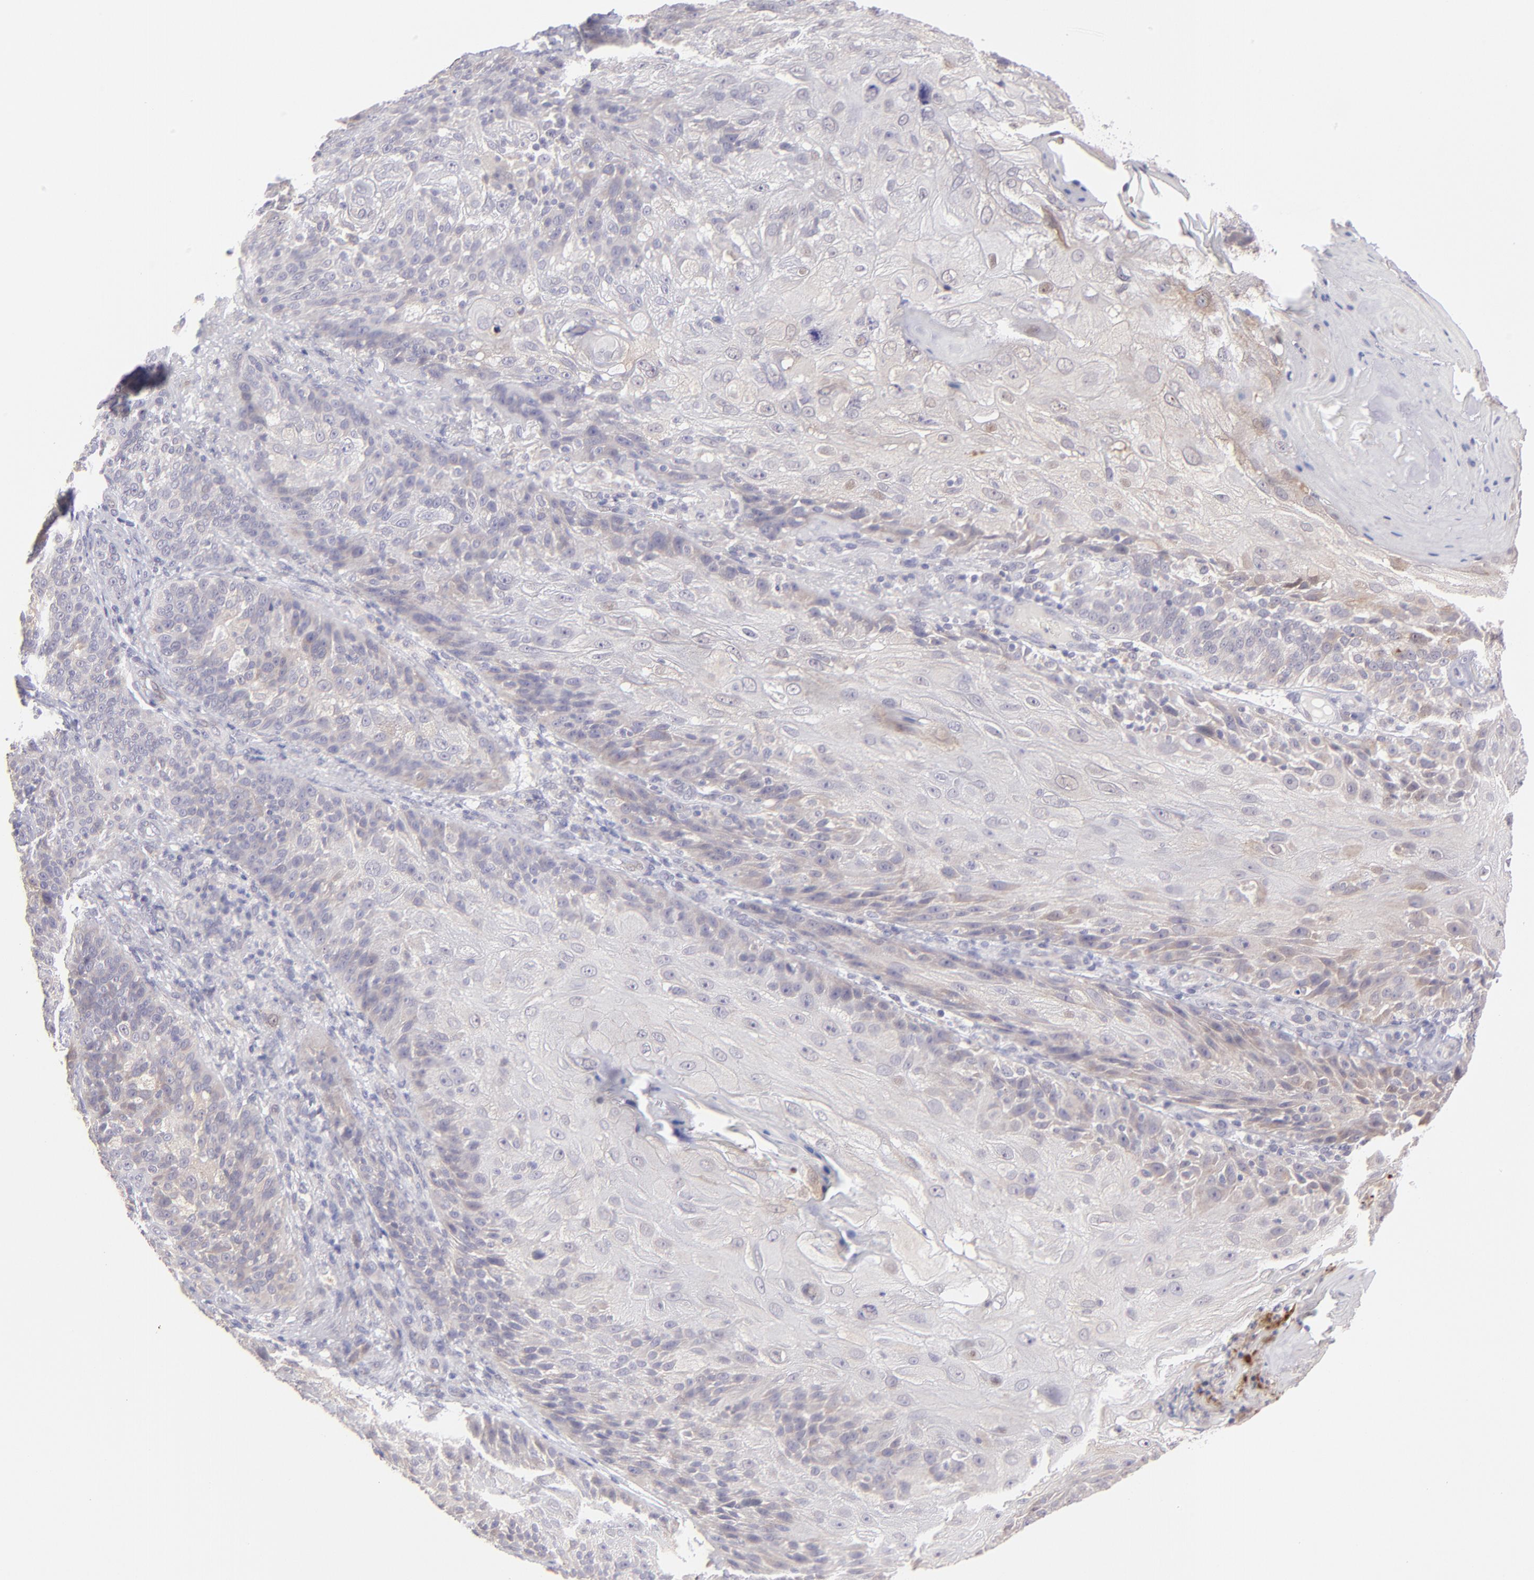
{"staining": {"intensity": "weak", "quantity": "25%-75%", "location": "cytoplasmic/membranous"}, "tissue": "skin cancer", "cell_type": "Tumor cells", "image_type": "cancer", "snomed": [{"axis": "morphology", "description": "Normal tissue, NOS"}, {"axis": "morphology", "description": "Squamous cell carcinoma, NOS"}, {"axis": "topography", "description": "Skin"}], "caption": "Skin cancer (squamous cell carcinoma) tissue exhibits weak cytoplasmic/membranous staining in approximately 25%-75% of tumor cells", "gene": "TRAF3", "patient": {"sex": "female", "age": 83}}